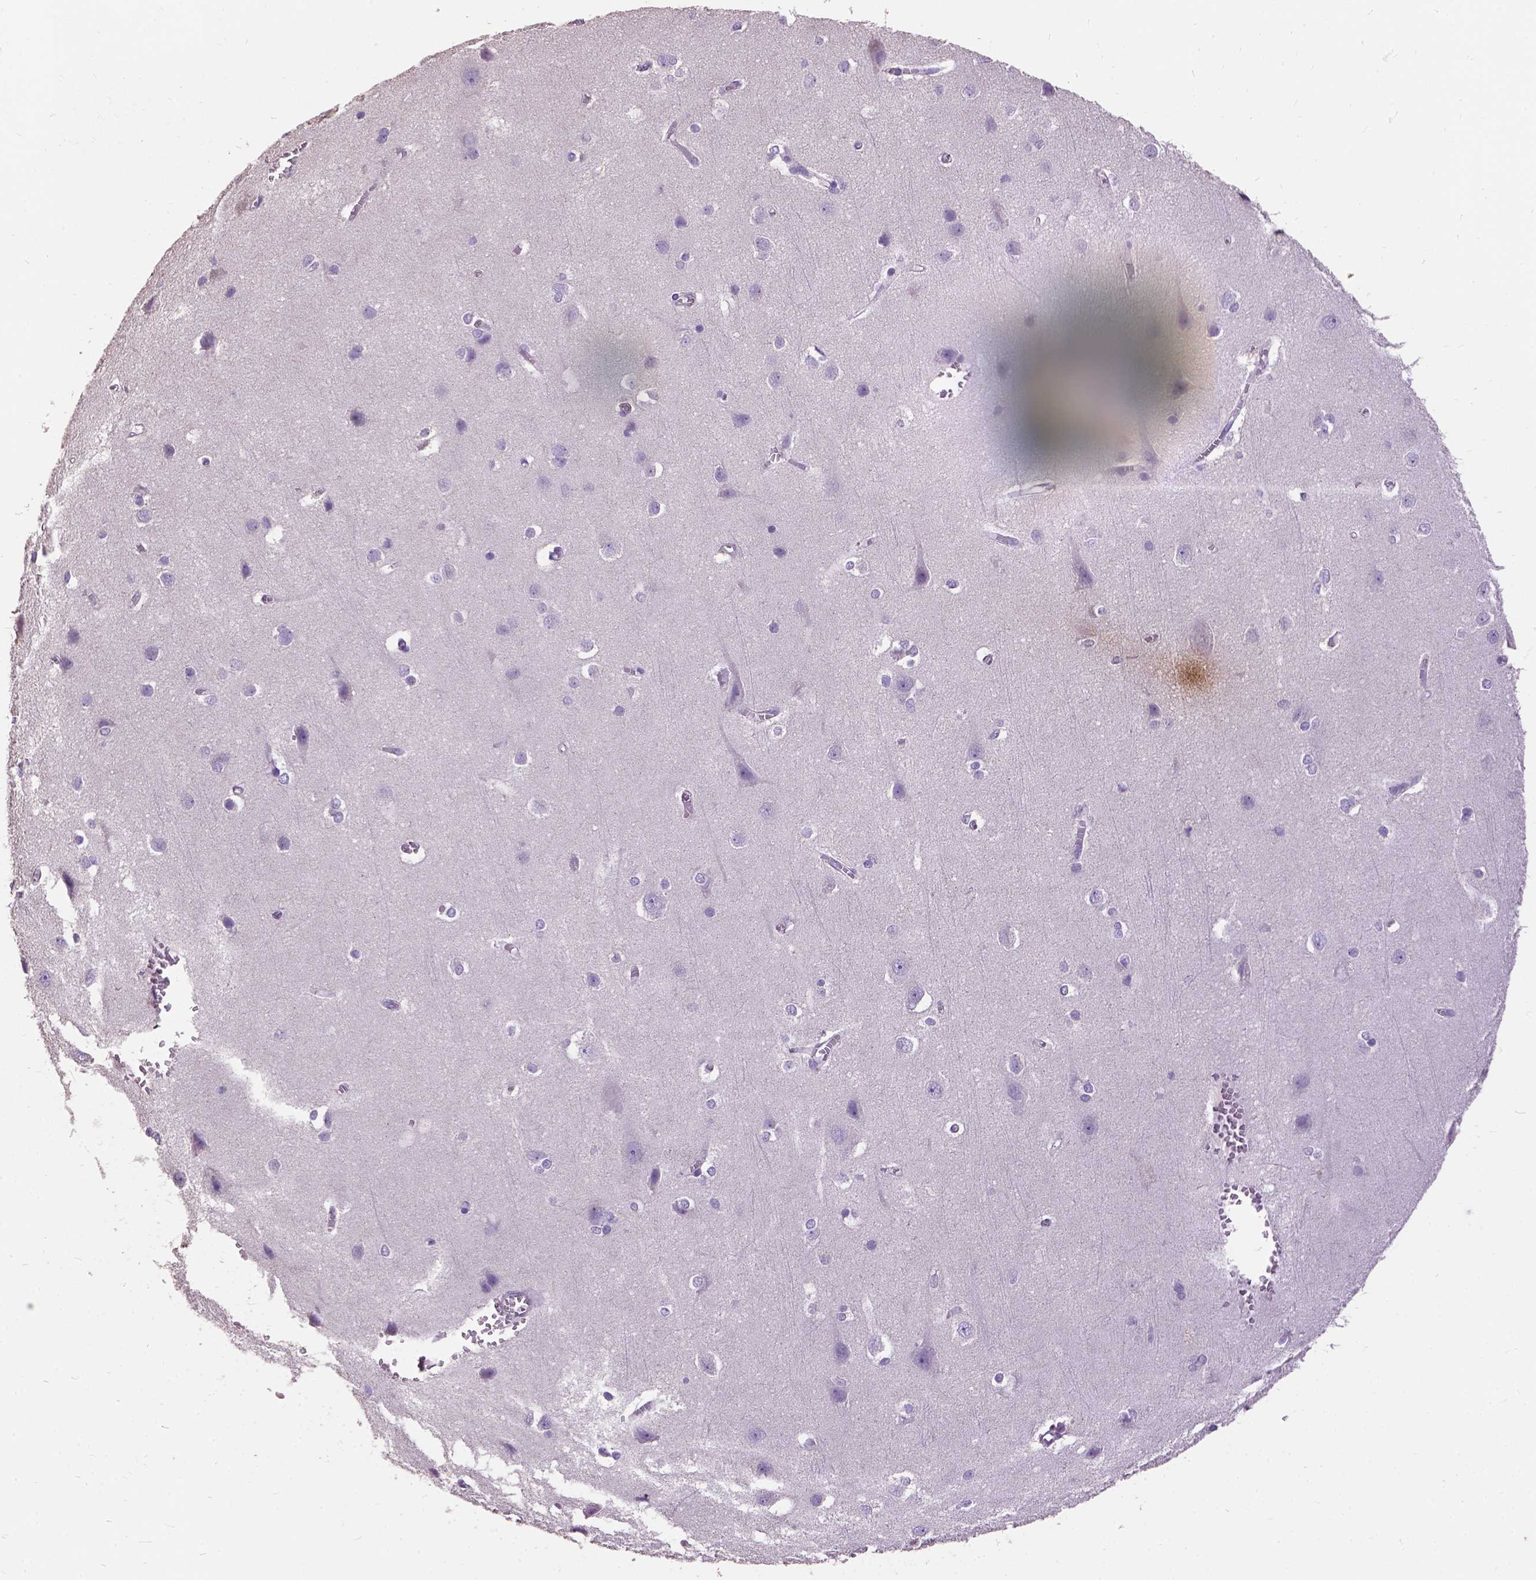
{"staining": {"intensity": "negative", "quantity": "none", "location": "none"}, "tissue": "cerebral cortex", "cell_type": "Endothelial cells", "image_type": "normal", "snomed": [{"axis": "morphology", "description": "Normal tissue, NOS"}, {"axis": "topography", "description": "Cerebral cortex"}], "caption": "DAB (3,3'-diaminobenzidine) immunohistochemical staining of benign cerebral cortex demonstrates no significant expression in endothelial cells. (Brightfield microscopy of DAB immunohistochemistry at high magnification).", "gene": "DQX1", "patient": {"sex": "male", "age": 37}}